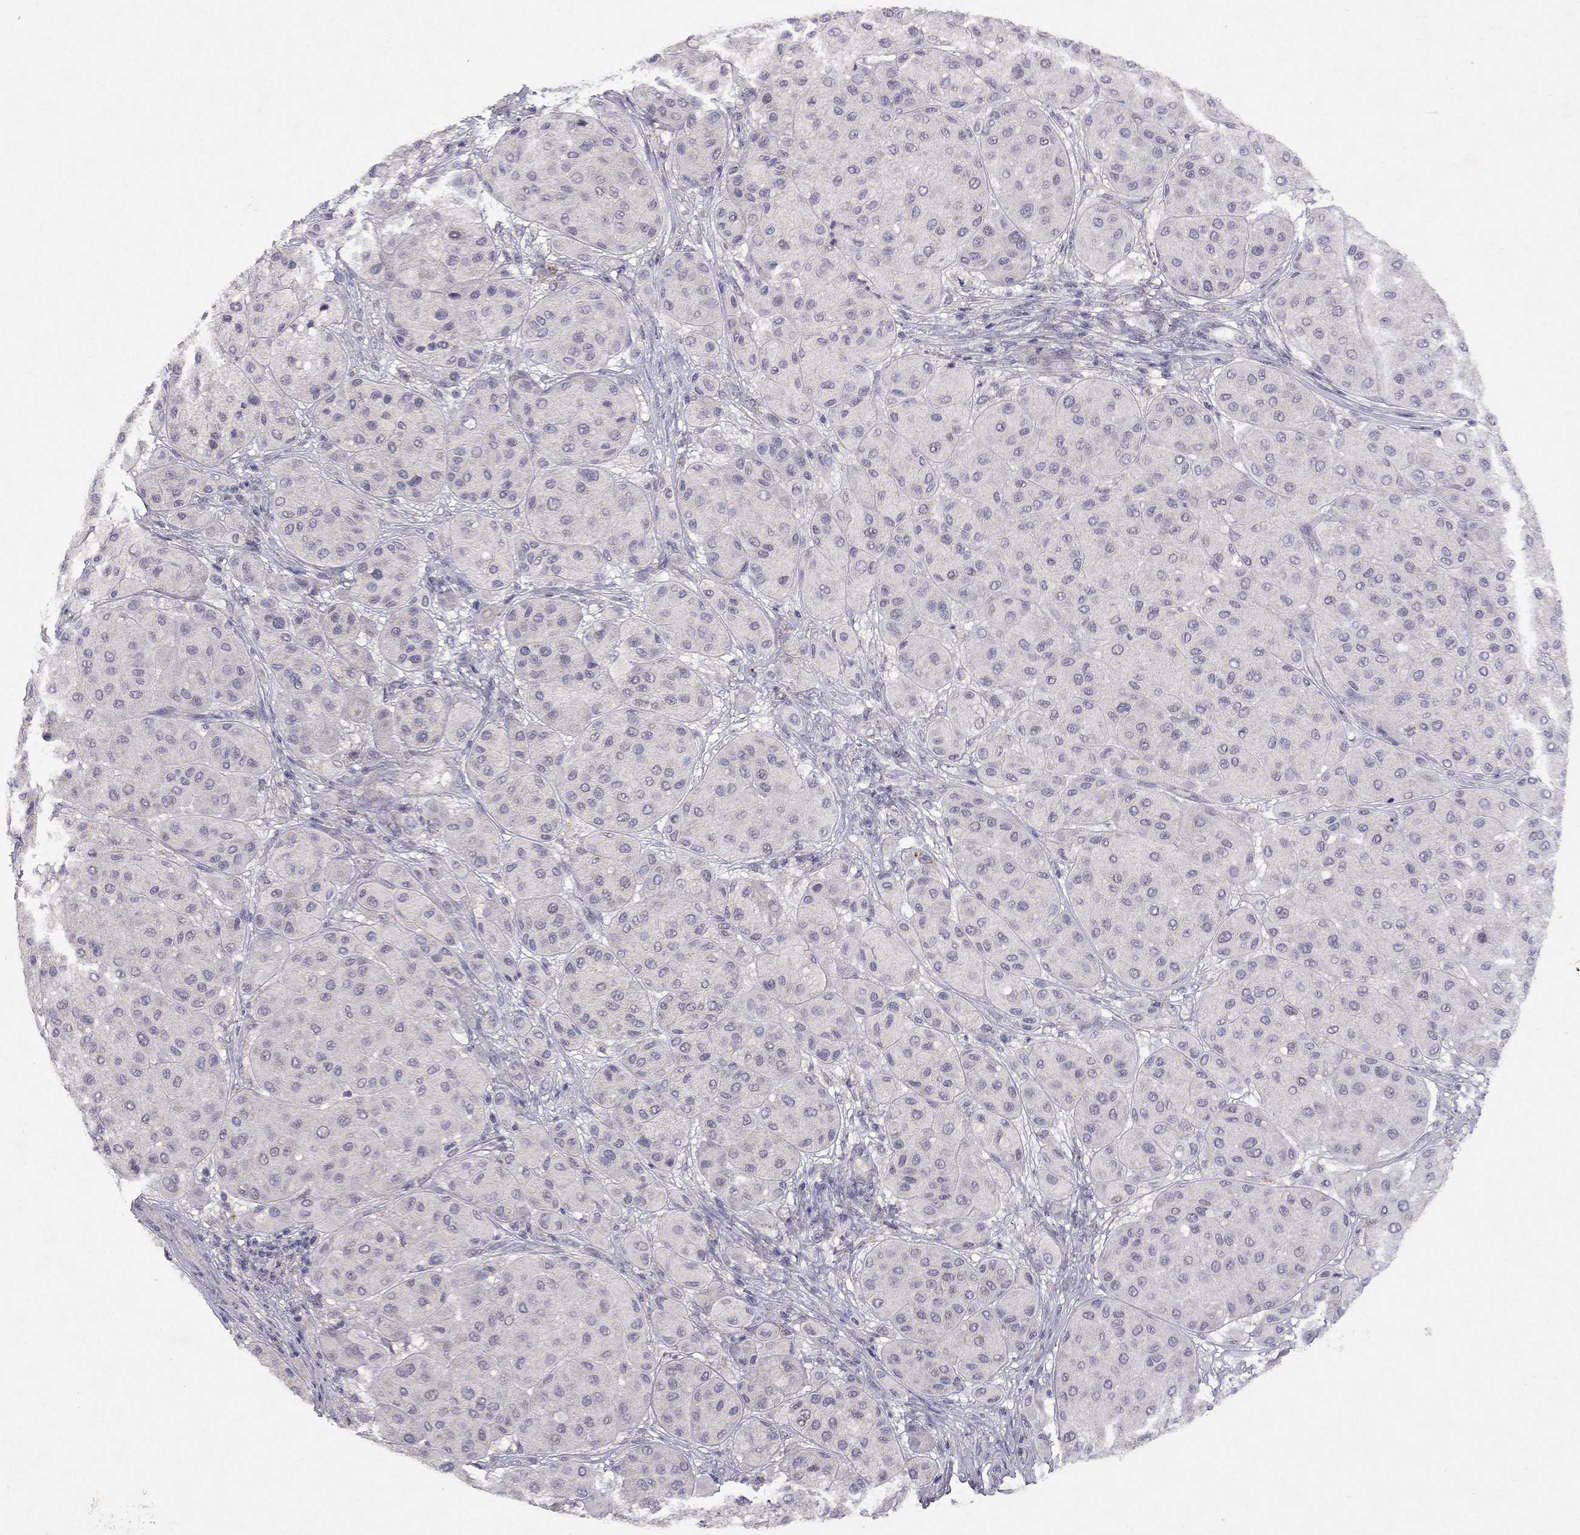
{"staining": {"intensity": "negative", "quantity": "none", "location": "none"}, "tissue": "melanoma", "cell_type": "Tumor cells", "image_type": "cancer", "snomed": [{"axis": "morphology", "description": "Malignant melanoma, Metastatic site"}, {"axis": "topography", "description": "Smooth muscle"}], "caption": "Tumor cells show no significant protein expression in malignant melanoma (metastatic site).", "gene": "ESR2", "patient": {"sex": "male", "age": 41}}